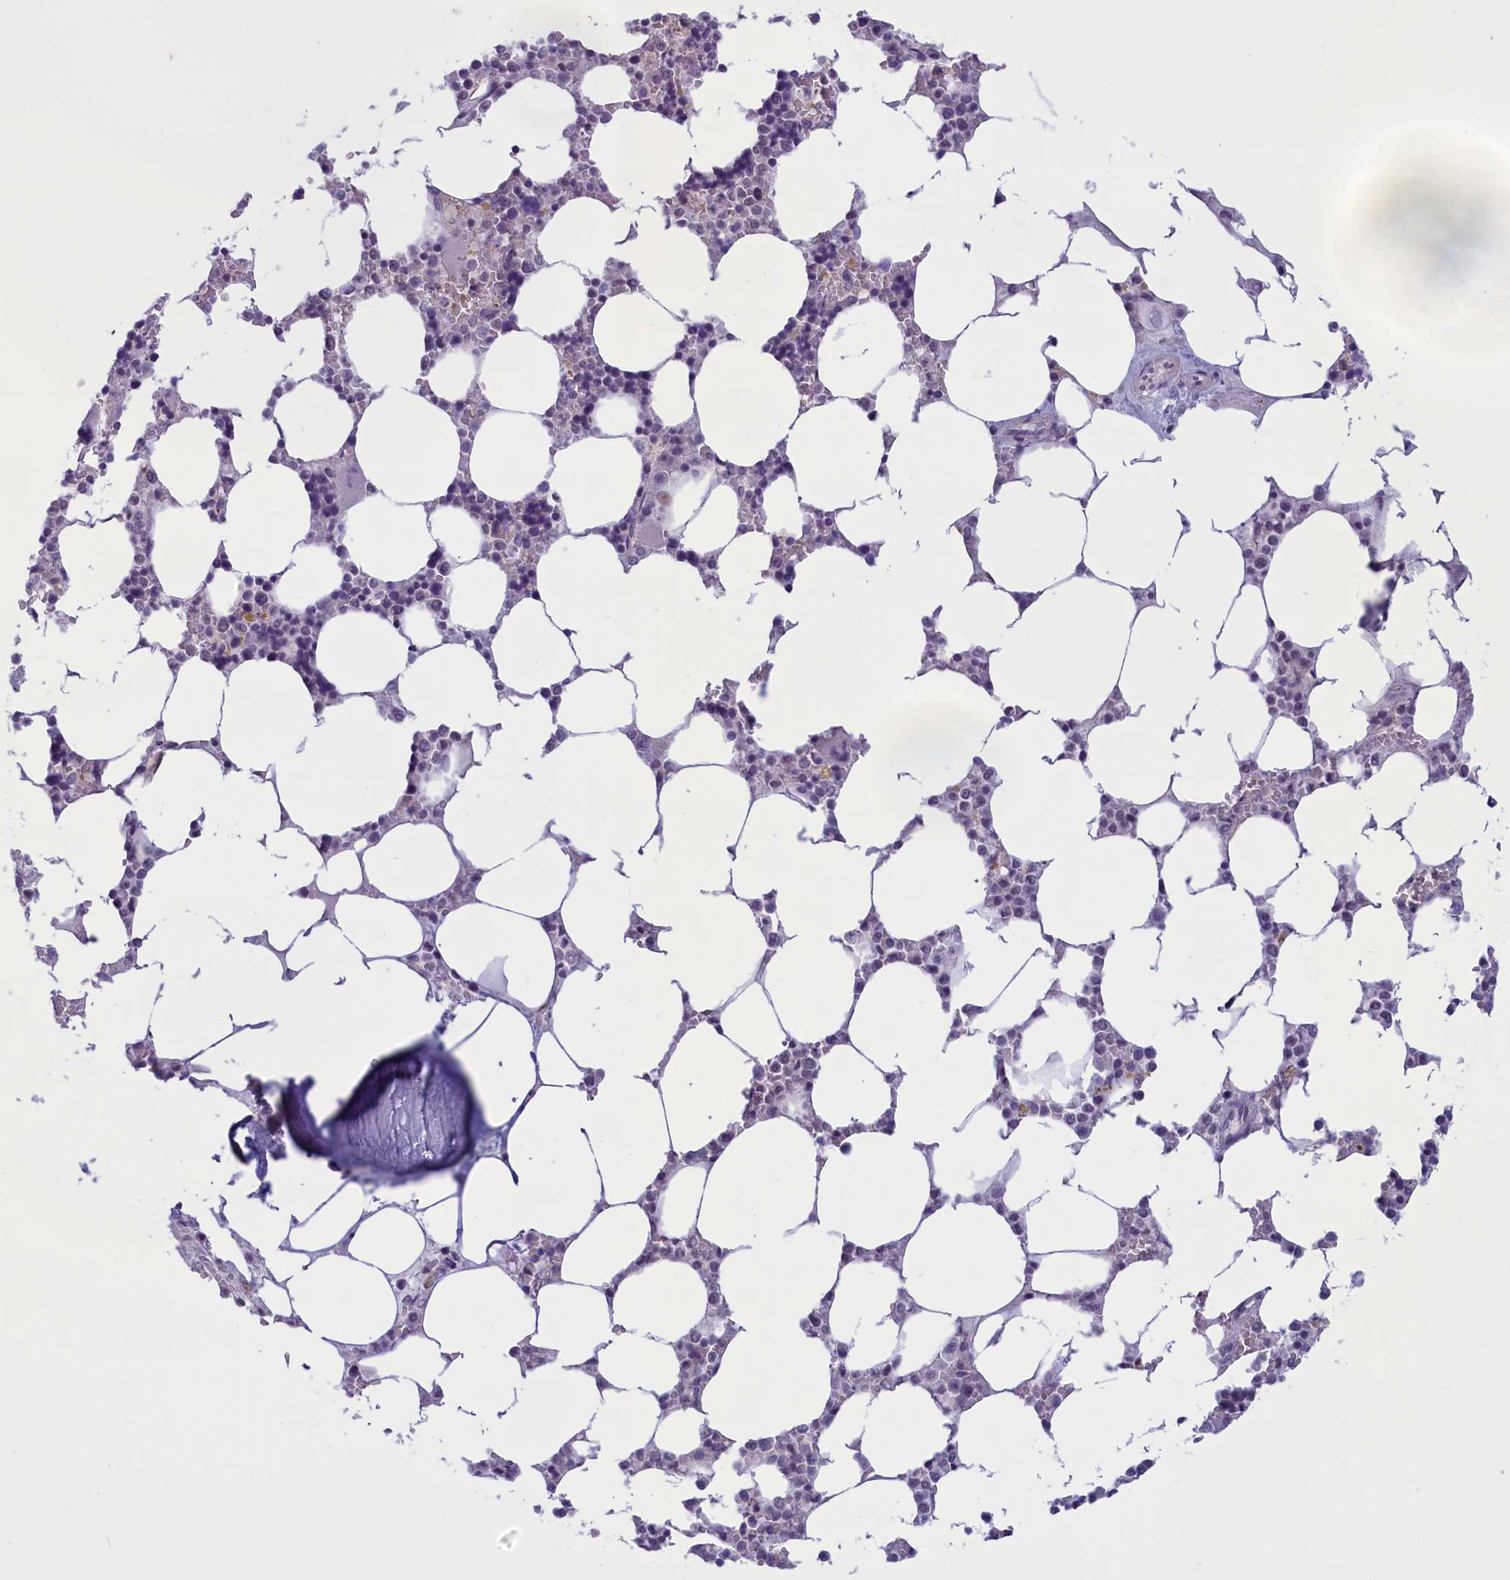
{"staining": {"intensity": "negative", "quantity": "none", "location": "none"}, "tissue": "bone marrow", "cell_type": "Hematopoietic cells", "image_type": "normal", "snomed": [{"axis": "morphology", "description": "Normal tissue, NOS"}, {"axis": "topography", "description": "Bone marrow"}], "caption": "Immunohistochemical staining of normal human bone marrow shows no significant staining in hematopoietic cells.", "gene": "ELOA2", "patient": {"sex": "male", "age": 64}}